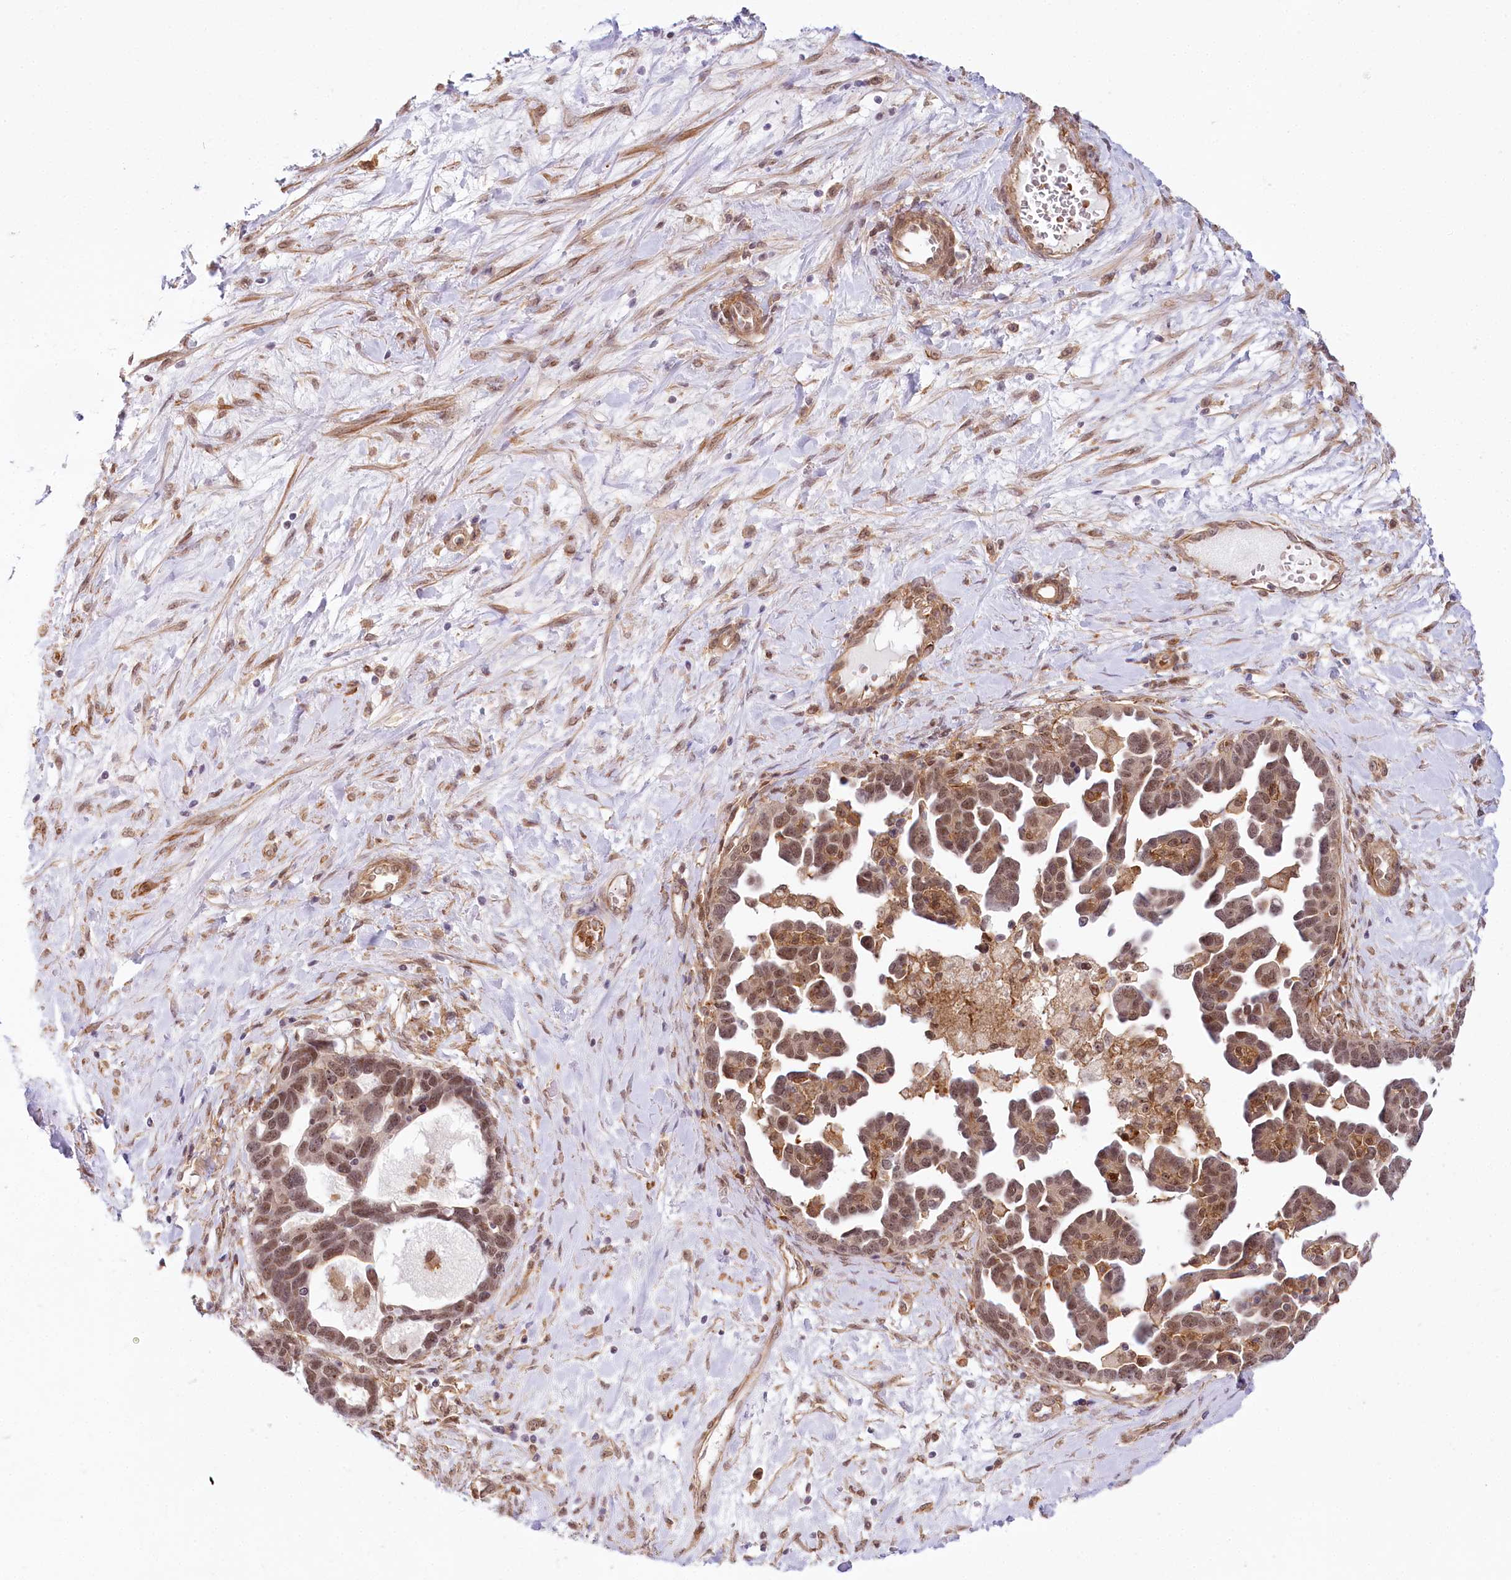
{"staining": {"intensity": "moderate", "quantity": ">75%", "location": "nuclear"}, "tissue": "ovarian cancer", "cell_type": "Tumor cells", "image_type": "cancer", "snomed": [{"axis": "morphology", "description": "Cystadenocarcinoma, serous, NOS"}, {"axis": "topography", "description": "Ovary"}], "caption": "Protein expression analysis of ovarian serous cystadenocarcinoma demonstrates moderate nuclear staining in about >75% of tumor cells.", "gene": "TUBGCP2", "patient": {"sex": "female", "age": 54}}